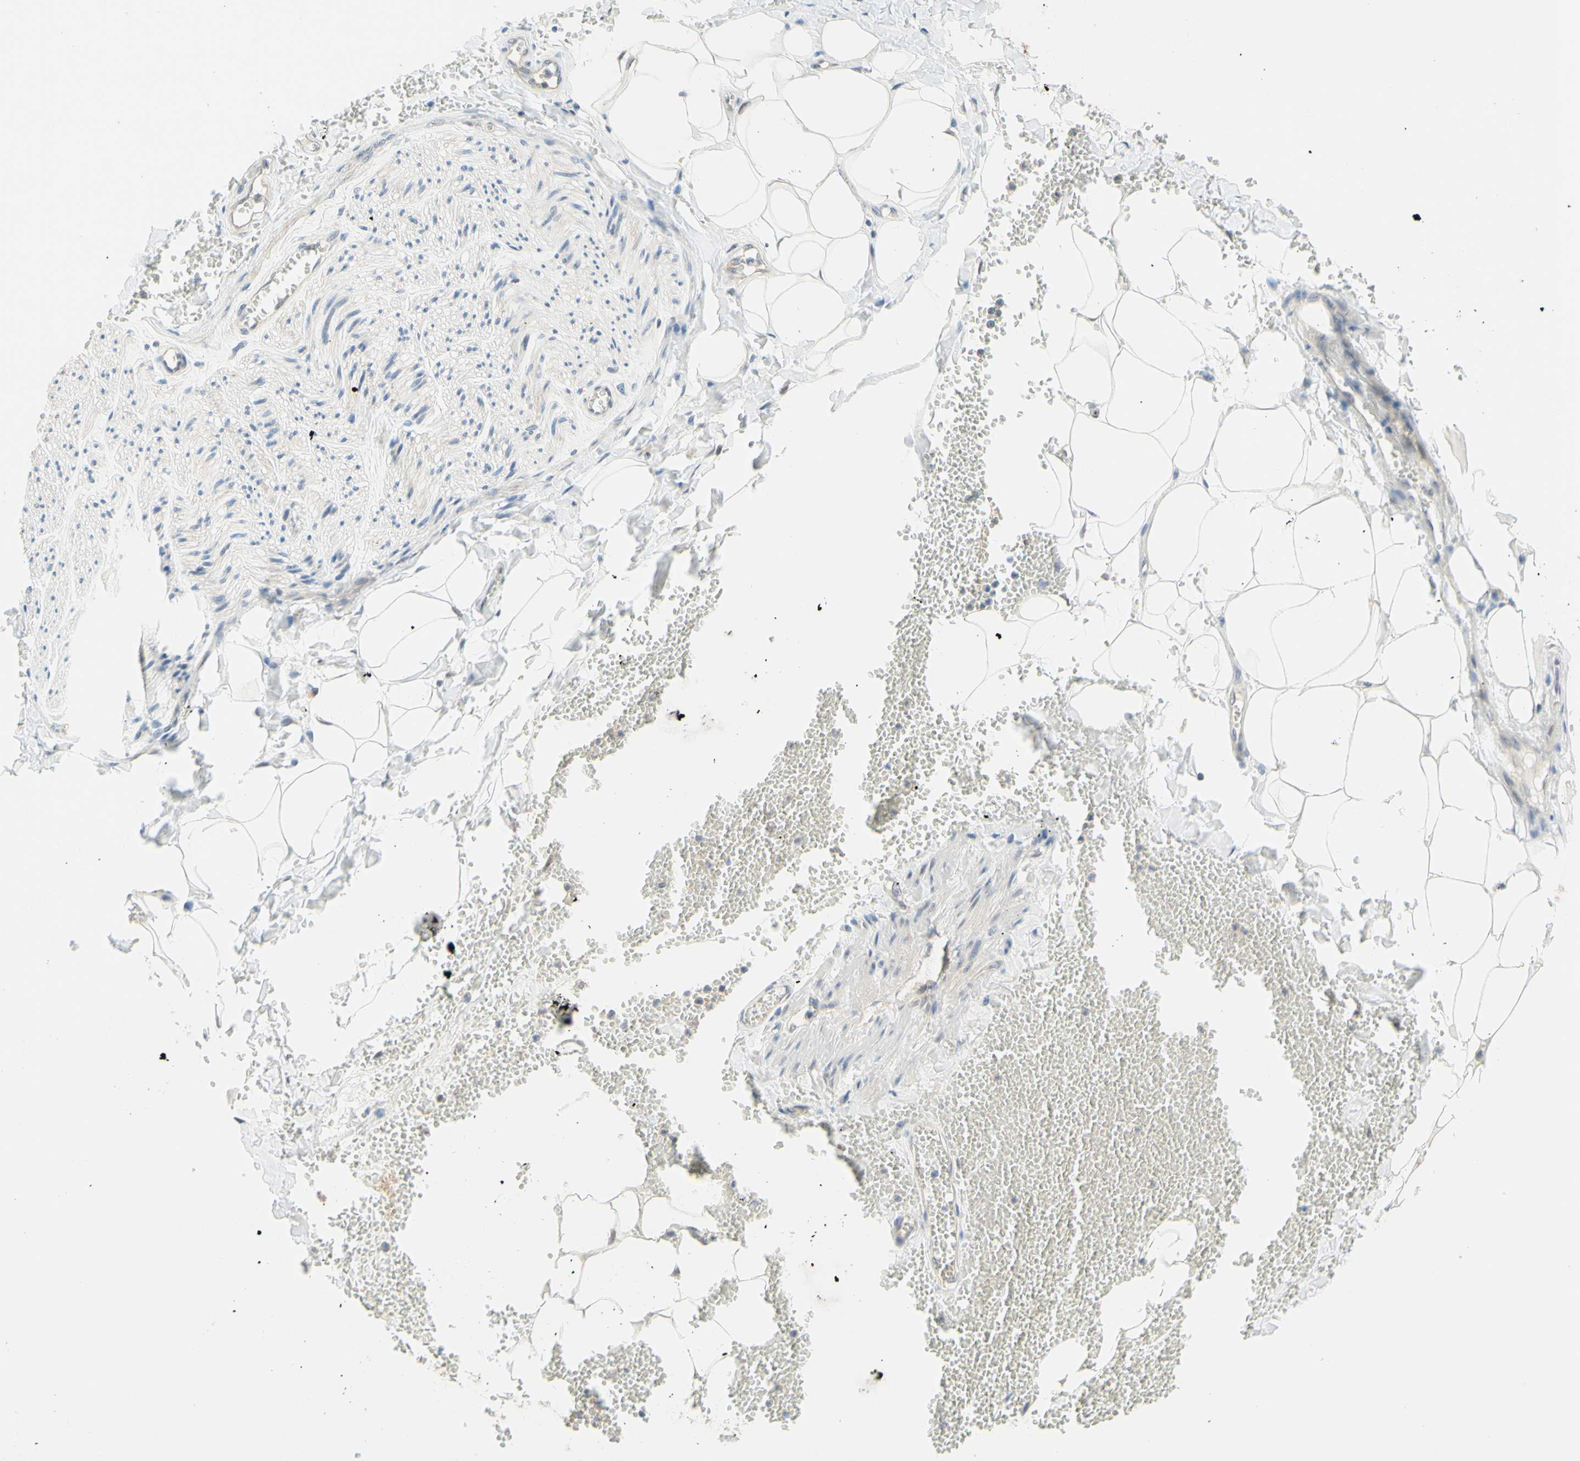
{"staining": {"intensity": "negative", "quantity": "none", "location": "none"}, "tissue": "adipose tissue", "cell_type": "Adipocytes", "image_type": "normal", "snomed": [{"axis": "morphology", "description": "Normal tissue, NOS"}, {"axis": "topography", "description": "Adipose tissue"}, {"axis": "topography", "description": "Peripheral nerve tissue"}], "caption": "Adipose tissue stained for a protein using immunohistochemistry (IHC) exhibits no expression adipocytes.", "gene": "C2CD2L", "patient": {"sex": "male", "age": 52}}